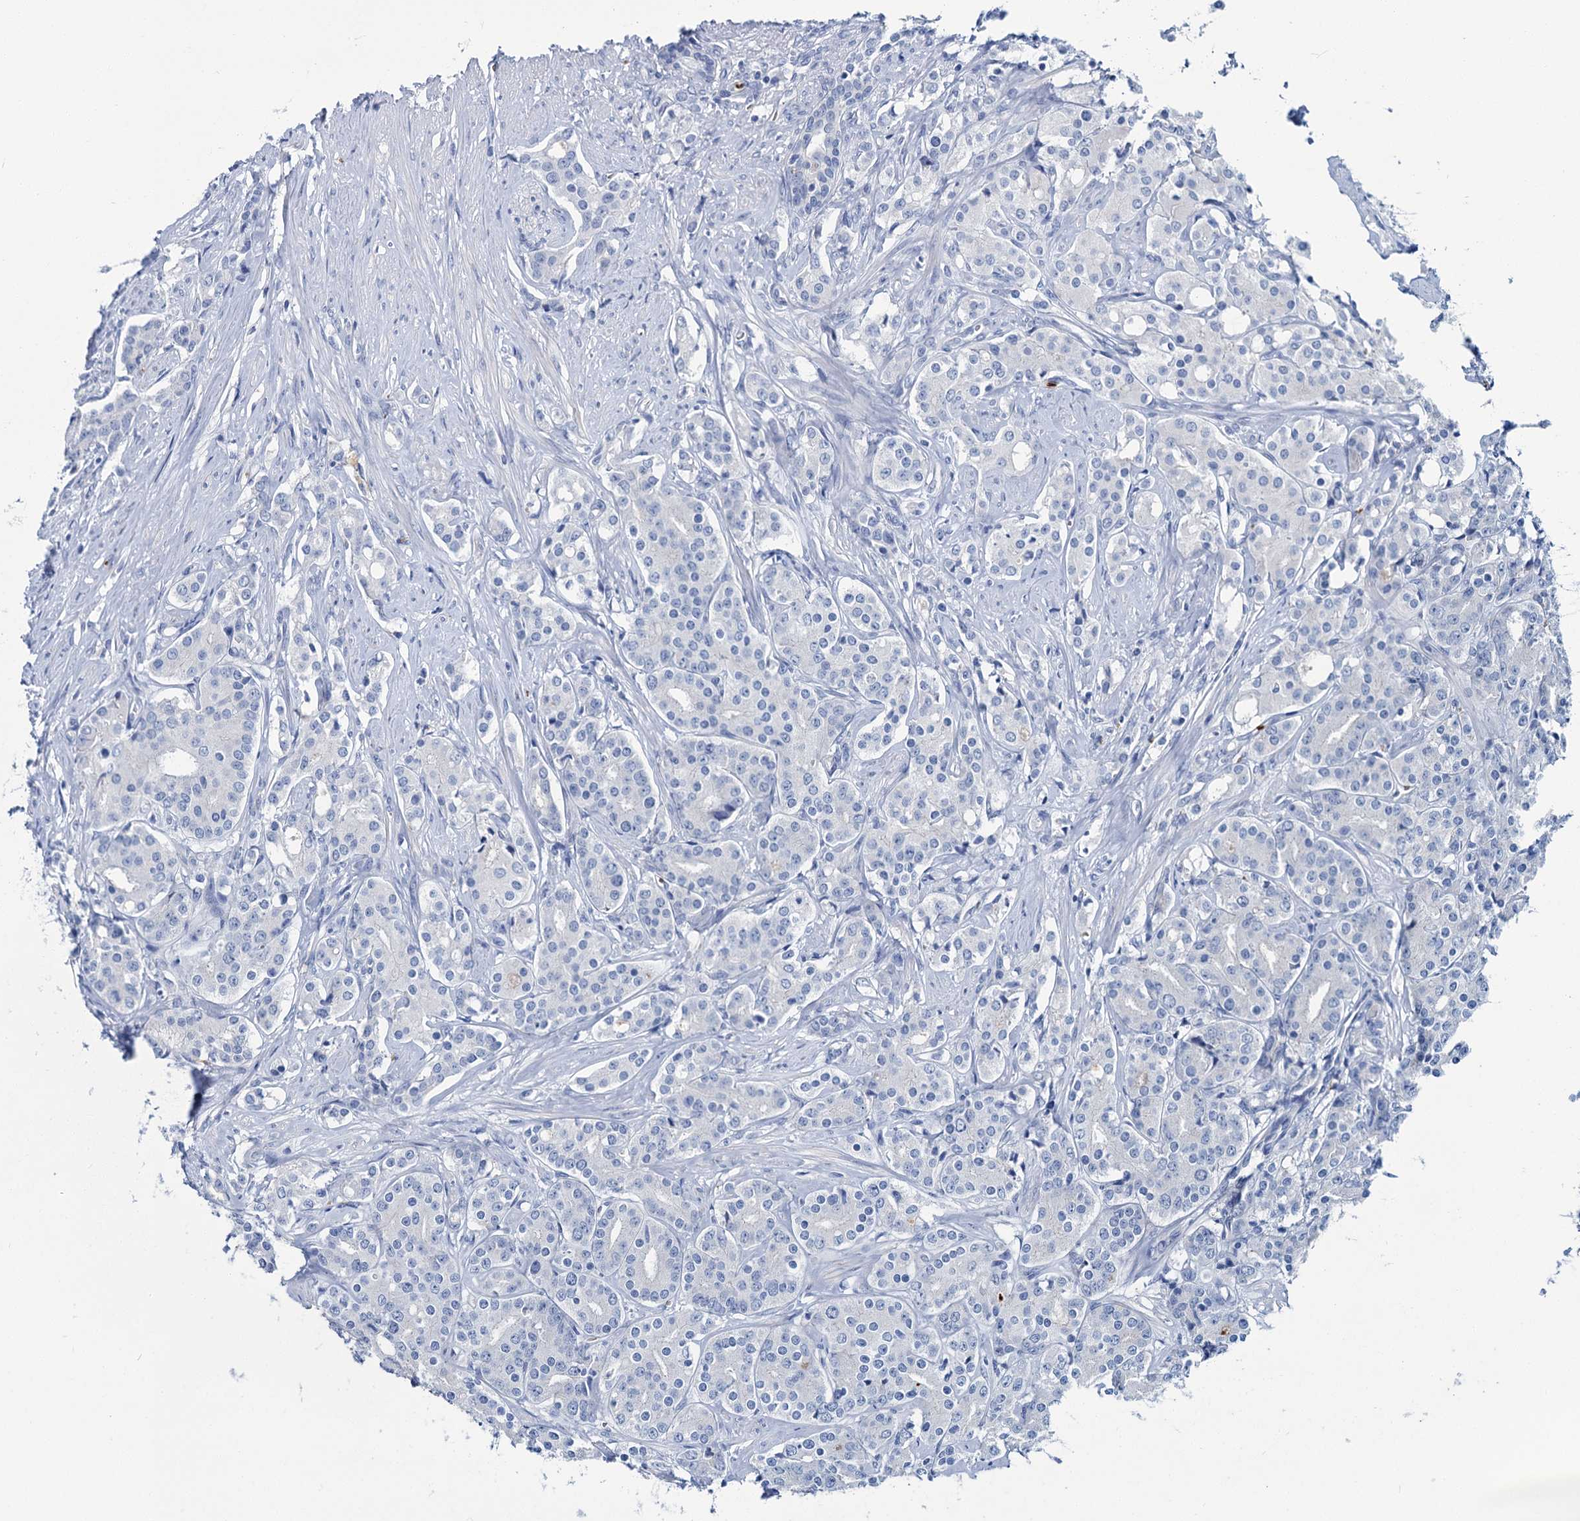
{"staining": {"intensity": "negative", "quantity": "none", "location": "none"}, "tissue": "prostate cancer", "cell_type": "Tumor cells", "image_type": "cancer", "snomed": [{"axis": "morphology", "description": "Adenocarcinoma, High grade"}, {"axis": "topography", "description": "Prostate"}], "caption": "DAB immunohistochemical staining of human prostate cancer reveals no significant staining in tumor cells. (DAB immunohistochemistry (IHC), high magnification).", "gene": "ATG2A", "patient": {"sex": "male", "age": 62}}